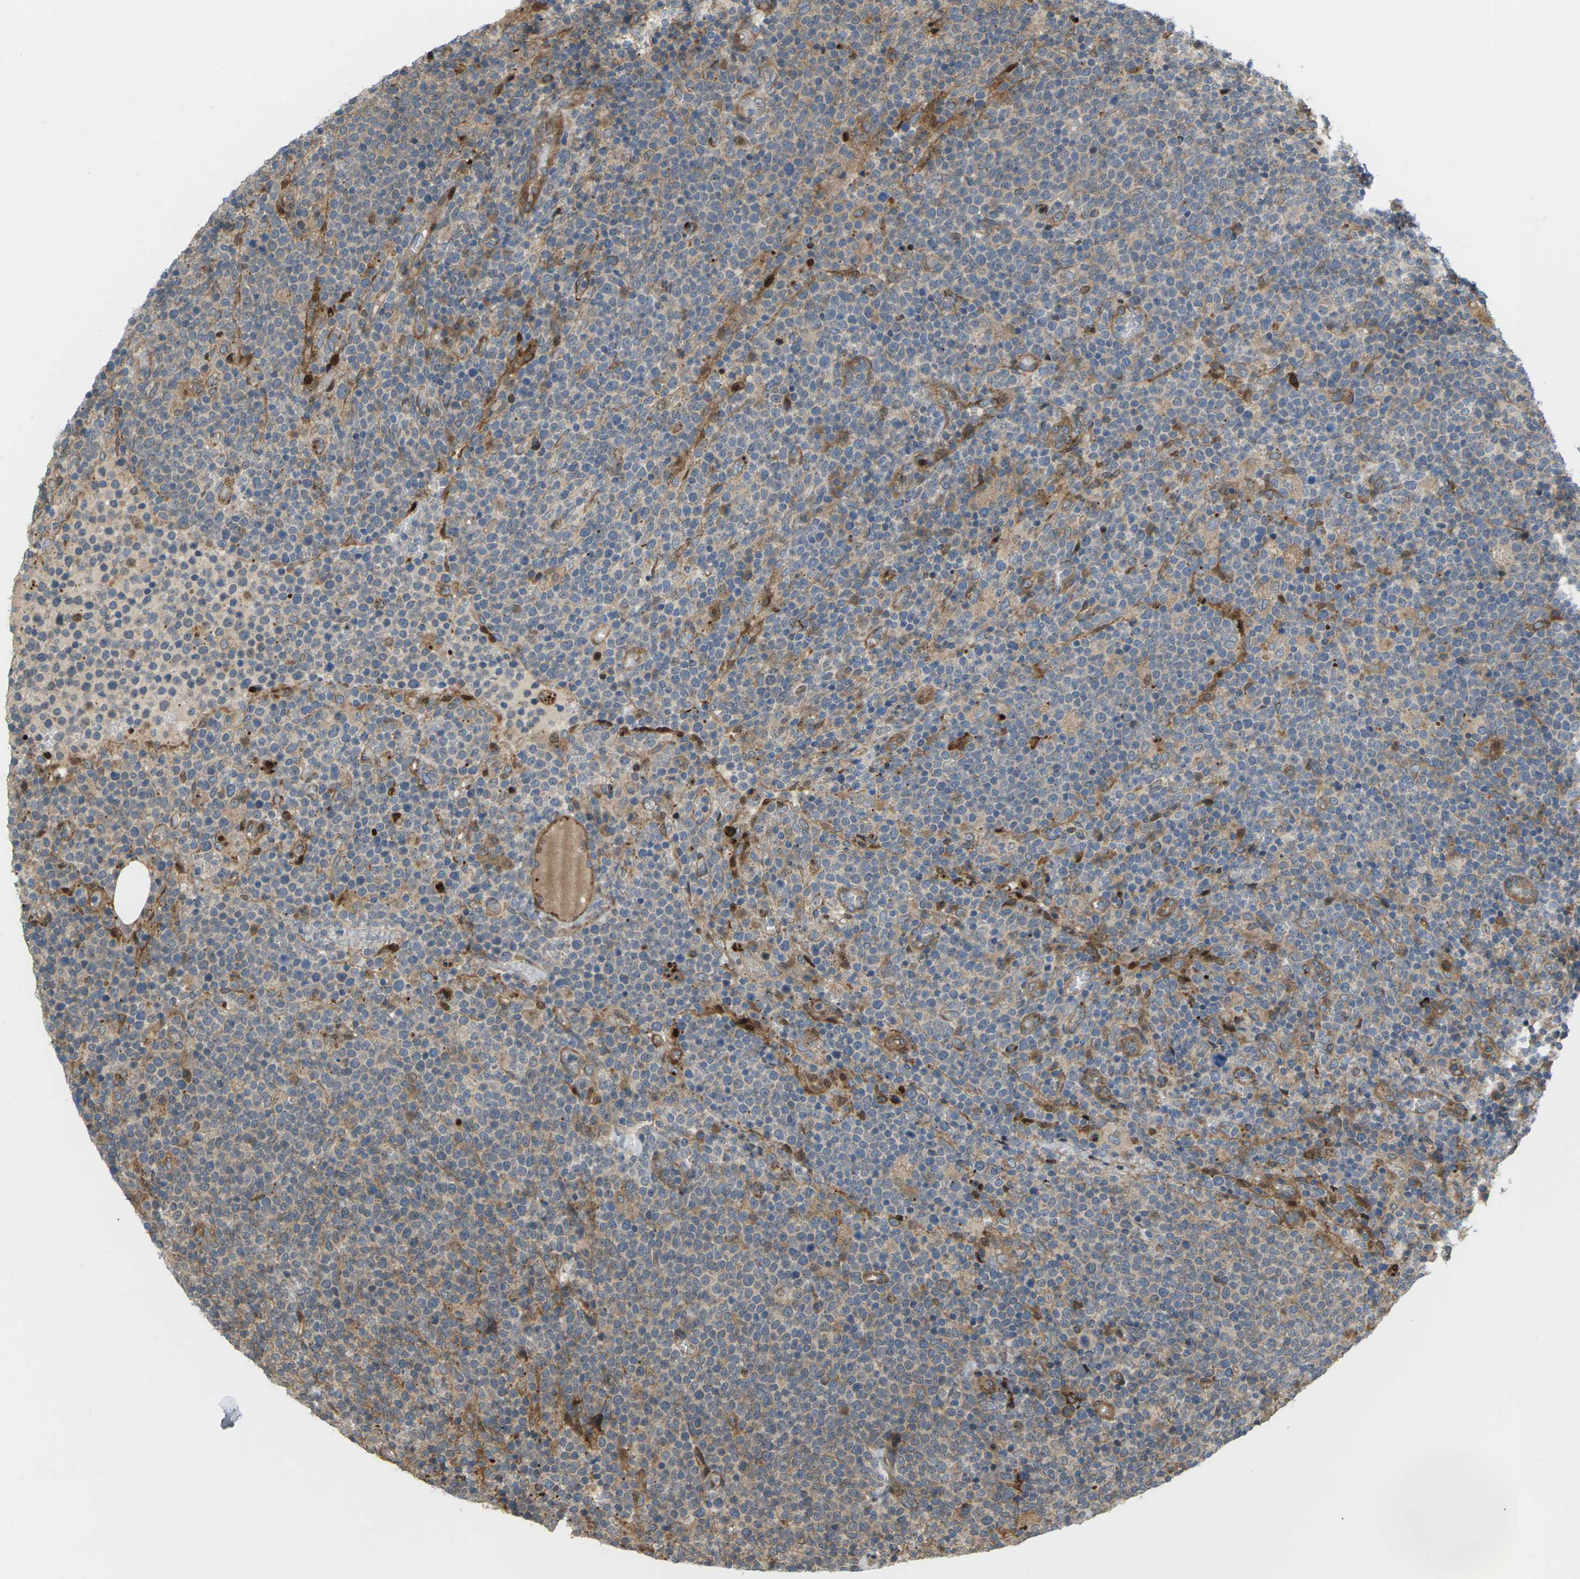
{"staining": {"intensity": "moderate", "quantity": "25%-75%", "location": "cytoplasmic/membranous"}, "tissue": "lymphoma", "cell_type": "Tumor cells", "image_type": "cancer", "snomed": [{"axis": "morphology", "description": "Malignant lymphoma, non-Hodgkin's type, High grade"}, {"axis": "topography", "description": "Lymph node"}], "caption": "The immunohistochemical stain highlights moderate cytoplasmic/membranous positivity in tumor cells of lymphoma tissue.", "gene": "ROBO1", "patient": {"sex": "male", "age": 61}}